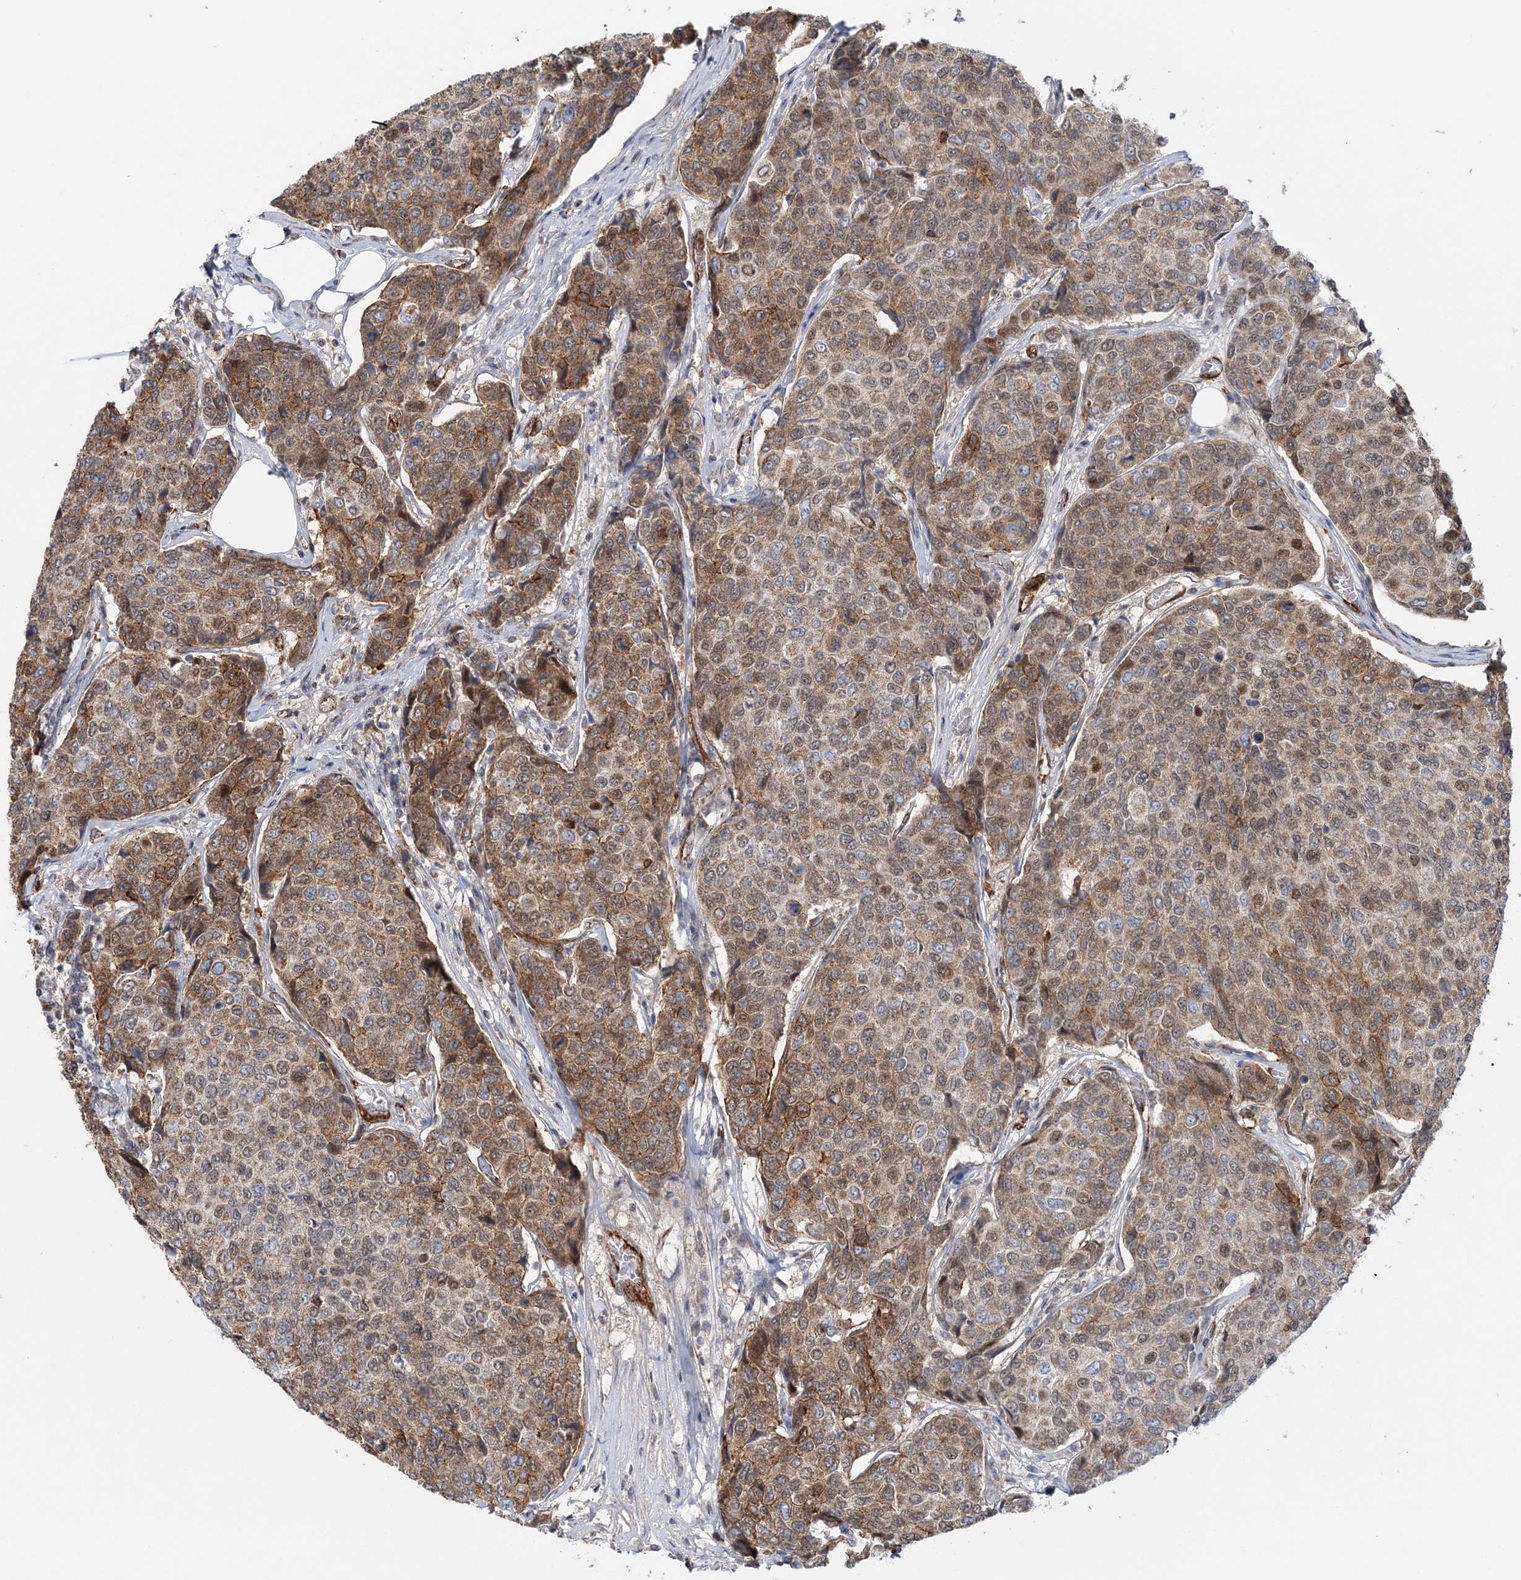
{"staining": {"intensity": "moderate", "quantity": "25%-75%", "location": "cytoplasmic/membranous"}, "tissue": "breast cancer", "cell_type": "Tumor cells", "image_type": "cancer", "snomed": [{"axis": "morphology", "description": "Duct carcinoma"}, {"axis": "topography", "description": "Breast"}], "caption": "Moderate cytoplasmic/membranous staining for a protein is seen in approximately 25%-75% of tumor cells of invasive ductal carcinoma (breast) using immunohistochemistry (IHC).", "gene": "AFAP1L2", "patient": {"sex": "female", "age": 55}}